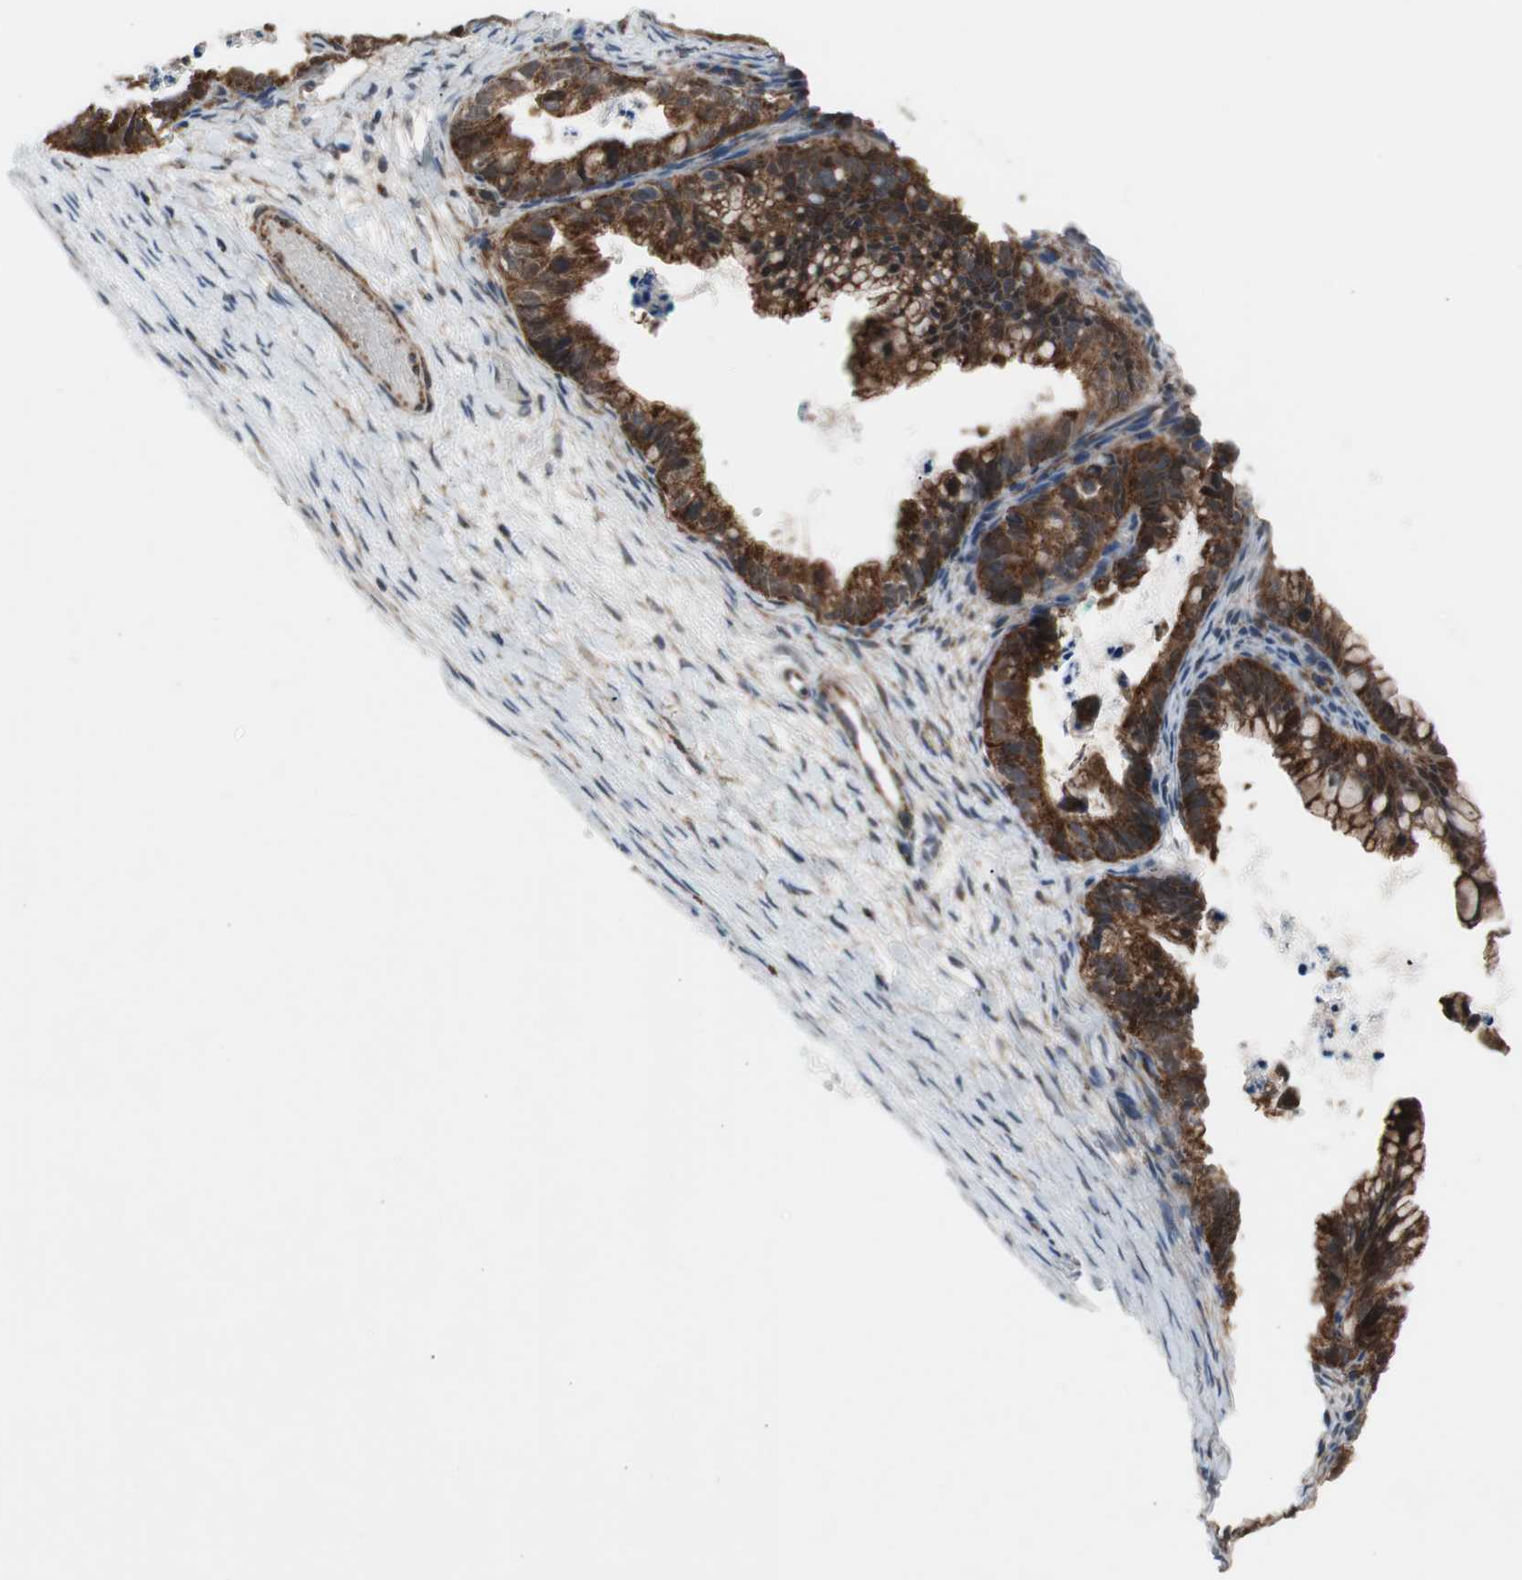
{"staining": {"intensity": "strong", "quantity": ">75%", "location": "cytoplasmic/membranous"}, "tissue": "ovarian cancer", "cell_type": "Tumor cells", "image_type": "cancer", "snomed": [{"axis": "morphology", "description": "Cystadenocarcinoma, mucinous, NOS"}, {"axis": "topography", "description": "Ovary"}], "caption": "A high-resolution image shows immunohistochemistry staining of ovarian cancer (mucinous cystadenocarcinoma), which exhibits strong cytoplasmic/membranous staining in approximately >75% of tumor cells. (DAB IHC with brightfield microscopy, high magnification).", "gene": "CPT1A", "patient": {"sex": "female", "age": 36}}